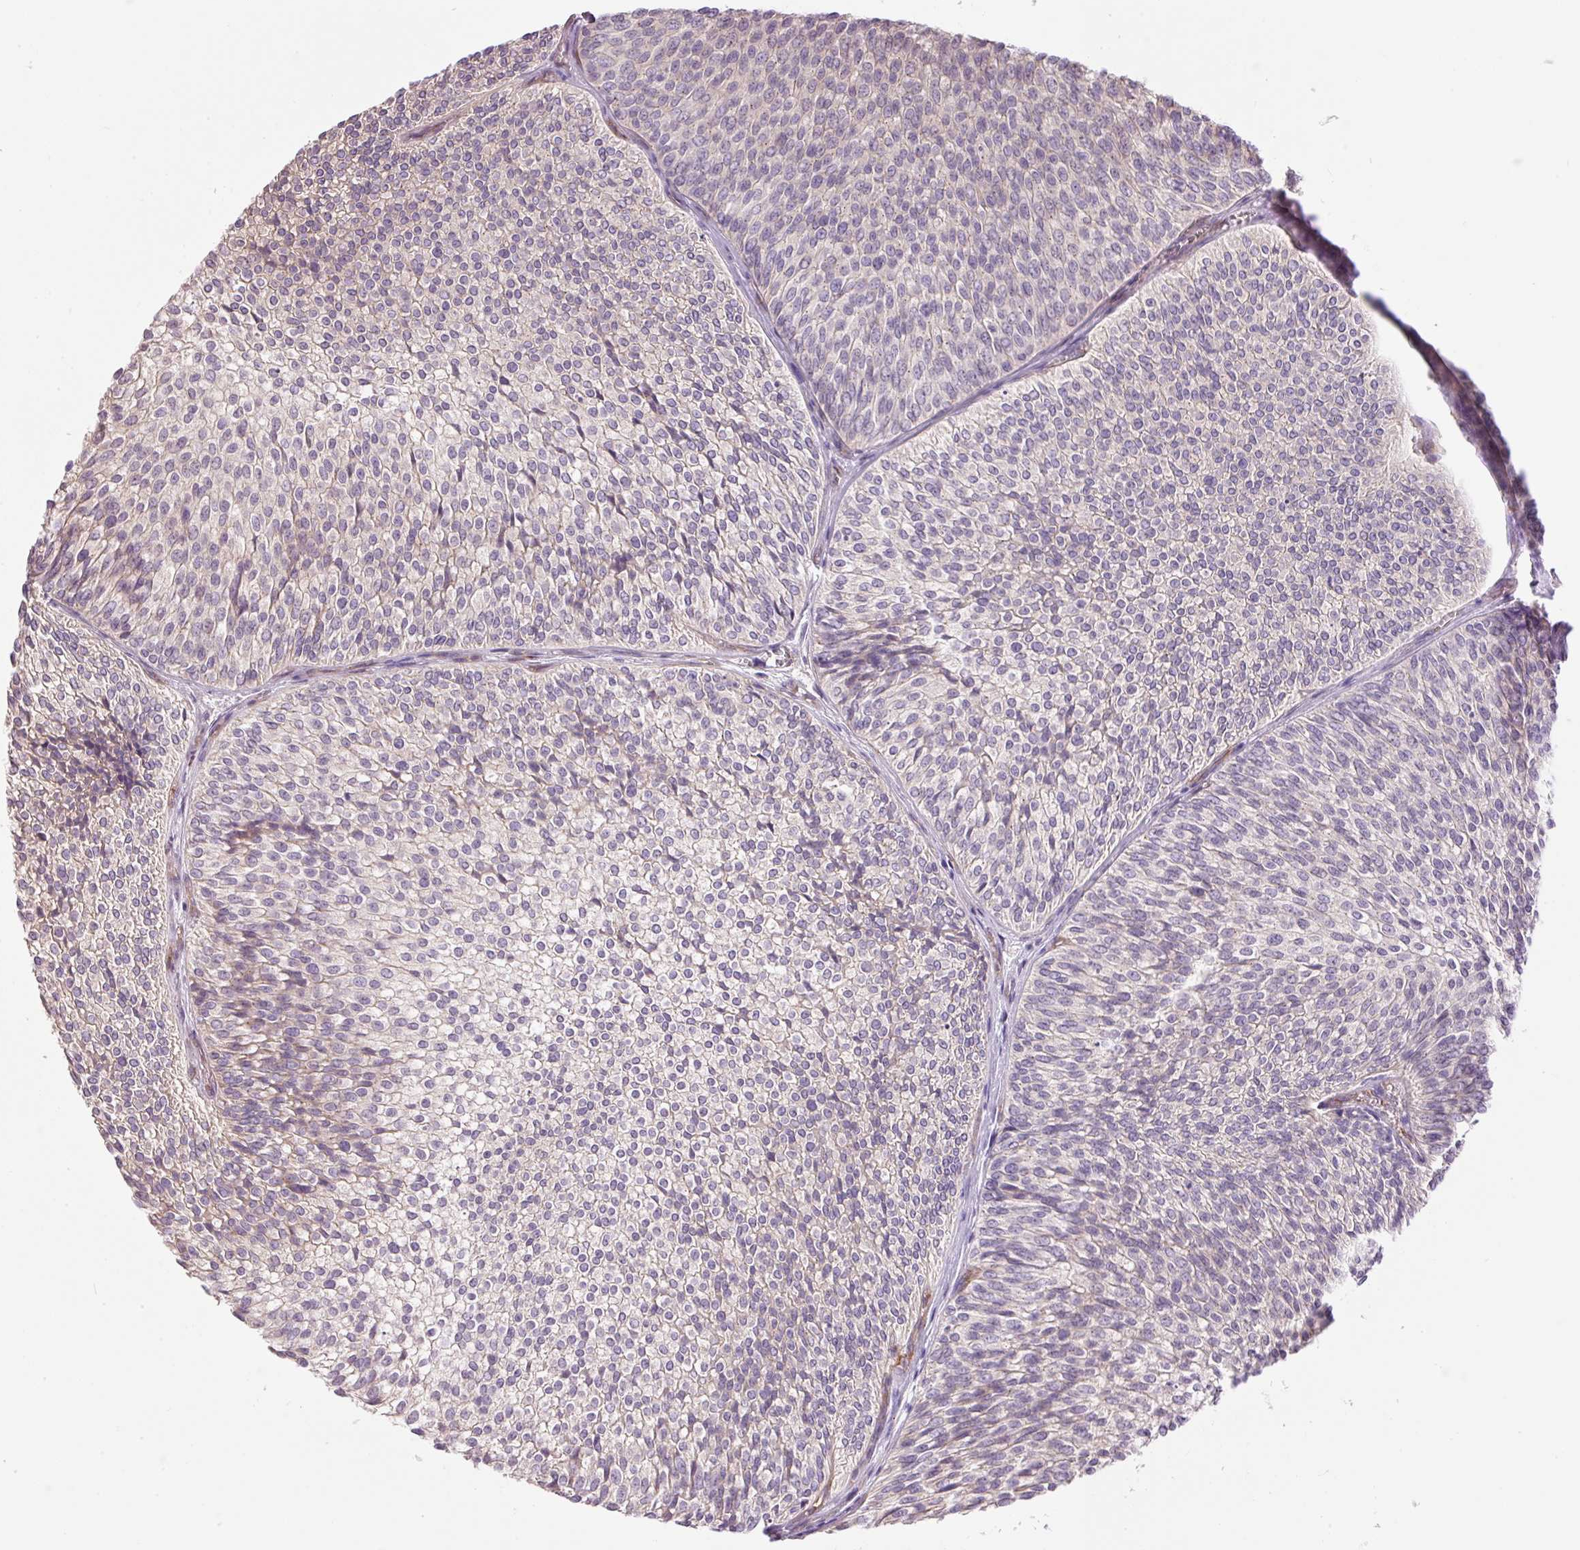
{"staining": {"intensity": "negative", "quantity": "none", "location": "none"}, "tissue": "urothelial cancer", "cell_type": "Tumor cells", "image_type": "cancer", "snomed": [{"axis": "morphology", "description": "Urothelial carcinoma, Low grade"}, {"axis": "topography", "description": "Urinary bladder"}], "caption": "Immunohistochemistry histopathology image of neoplastic tissue: human urothelial carcinoma (low-grade) stained with DAB (3,3'-diaminobenzidine) exhibits no significant protein staining in tumor cells.", "gene": "PNPLA5", "patient": {"sex": "male", "age": 91}}